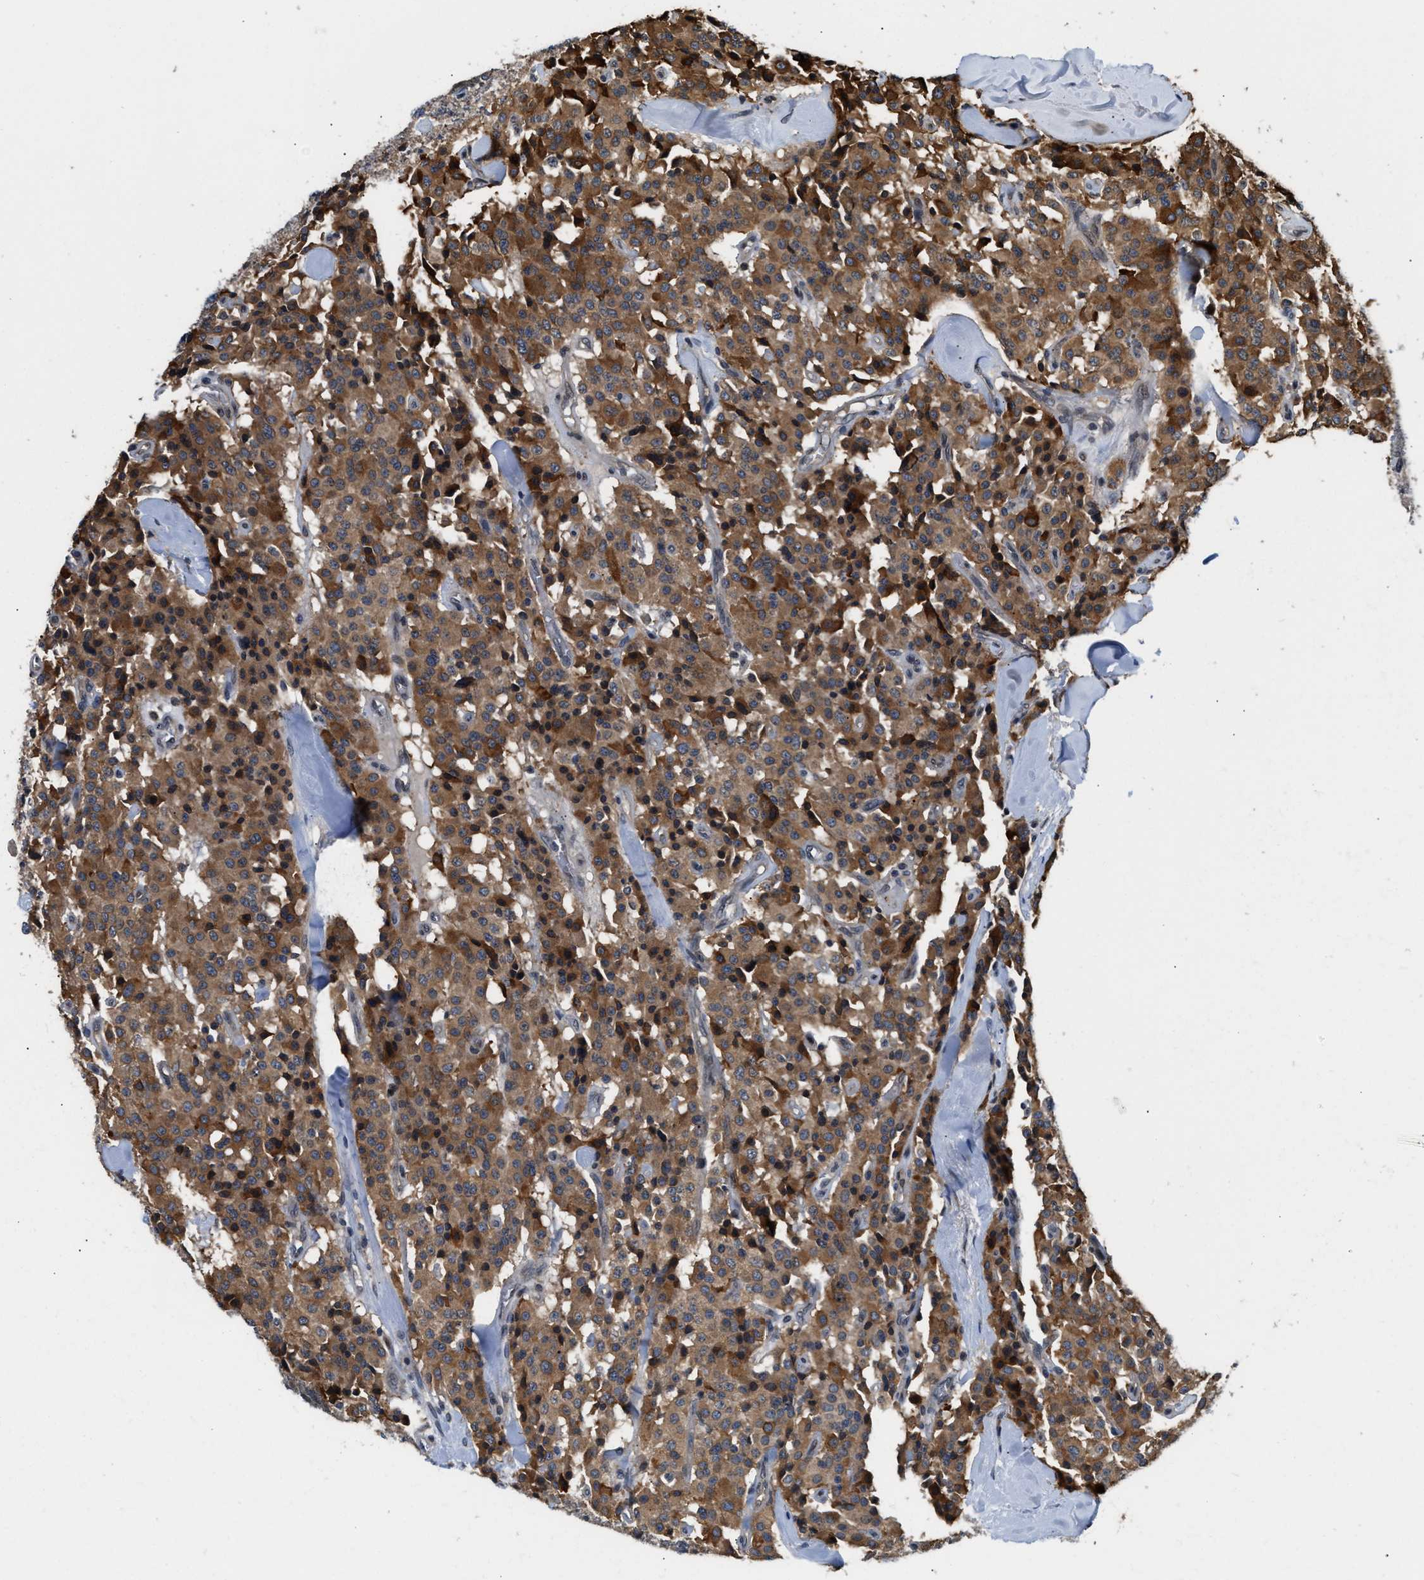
{"staining": {"intensity": "moderate", "quantity": ">75%", "location": "cytoplasmic/membranous"}, "tissue": "carcinoid", "cell_type": "Tumor cells", "image_type": "cancer", "snomed": [{"axis": "morphology", "description": "Carcinoid, malignant, NOS"}, {"axis": "topography", "description": "Lung"}], "caption": "Human carcinoid stained with a protein marker shows moderate staining in tumor cells.", "gene": "RAB29", "patient": {"sex": "male", "age": 30}}